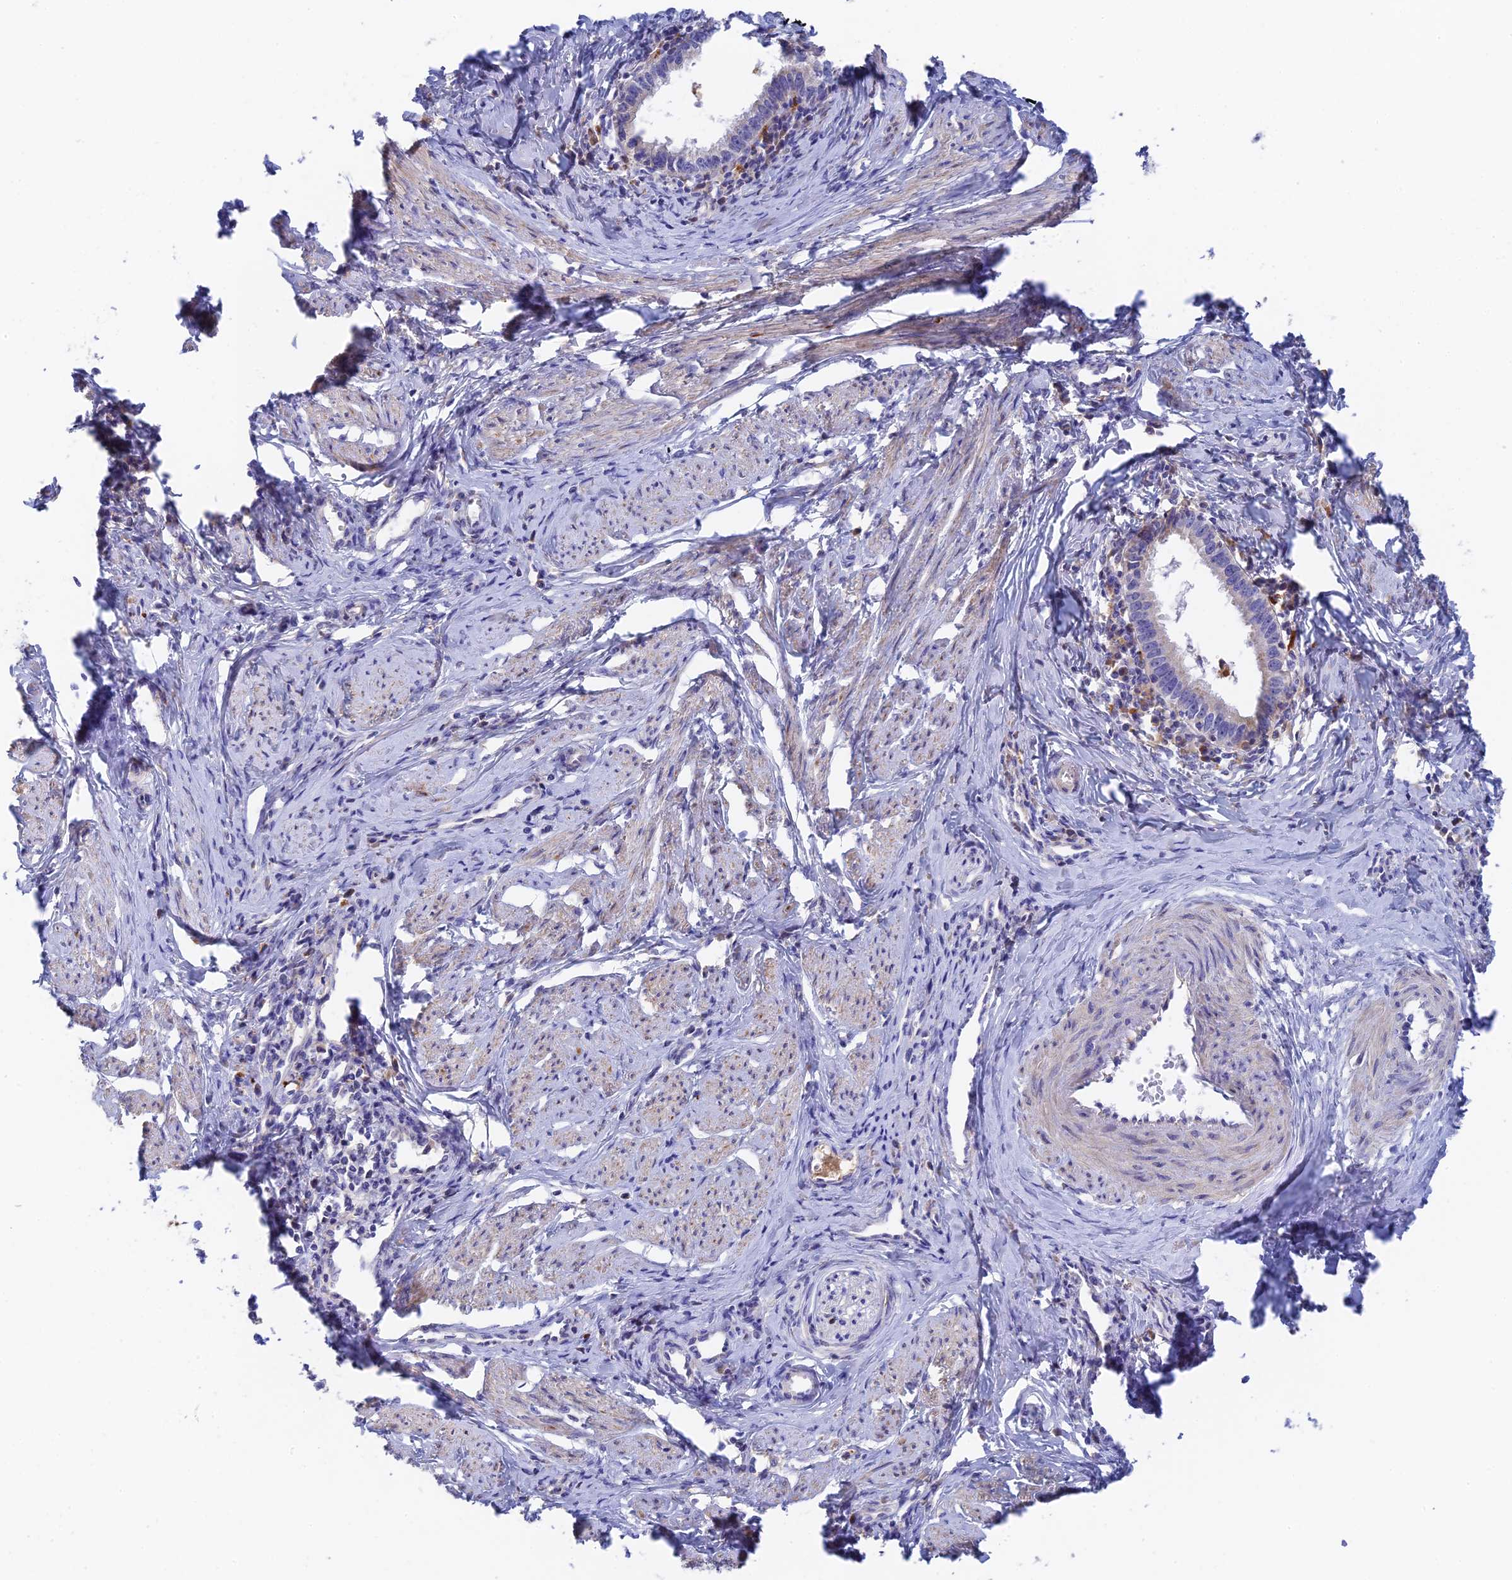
{"staining": {"intensity": "negative", "quantity": "none", "location": "none"}, "tissue": "cervical cancer", "cell_type": "Tumor cells", "image_type": "cancer", "snomed": [{"axis": "morphology", "description": "Adenocarcinoma, NOS"}, {"axis": "topography", "description": "Cervix"}], "caption": "The immunohistochemistry (IHC) histopathology image has no significant staining in tumor cells of cervical cancer tissue. (DAB (3,3'-diaminobenzidine) immunohistochemistry (IHC) visualized using brightfield microscopy, high magnification).", "gene": "RPGRIP1L", "patient": {"sex": "female", "age": 36}}